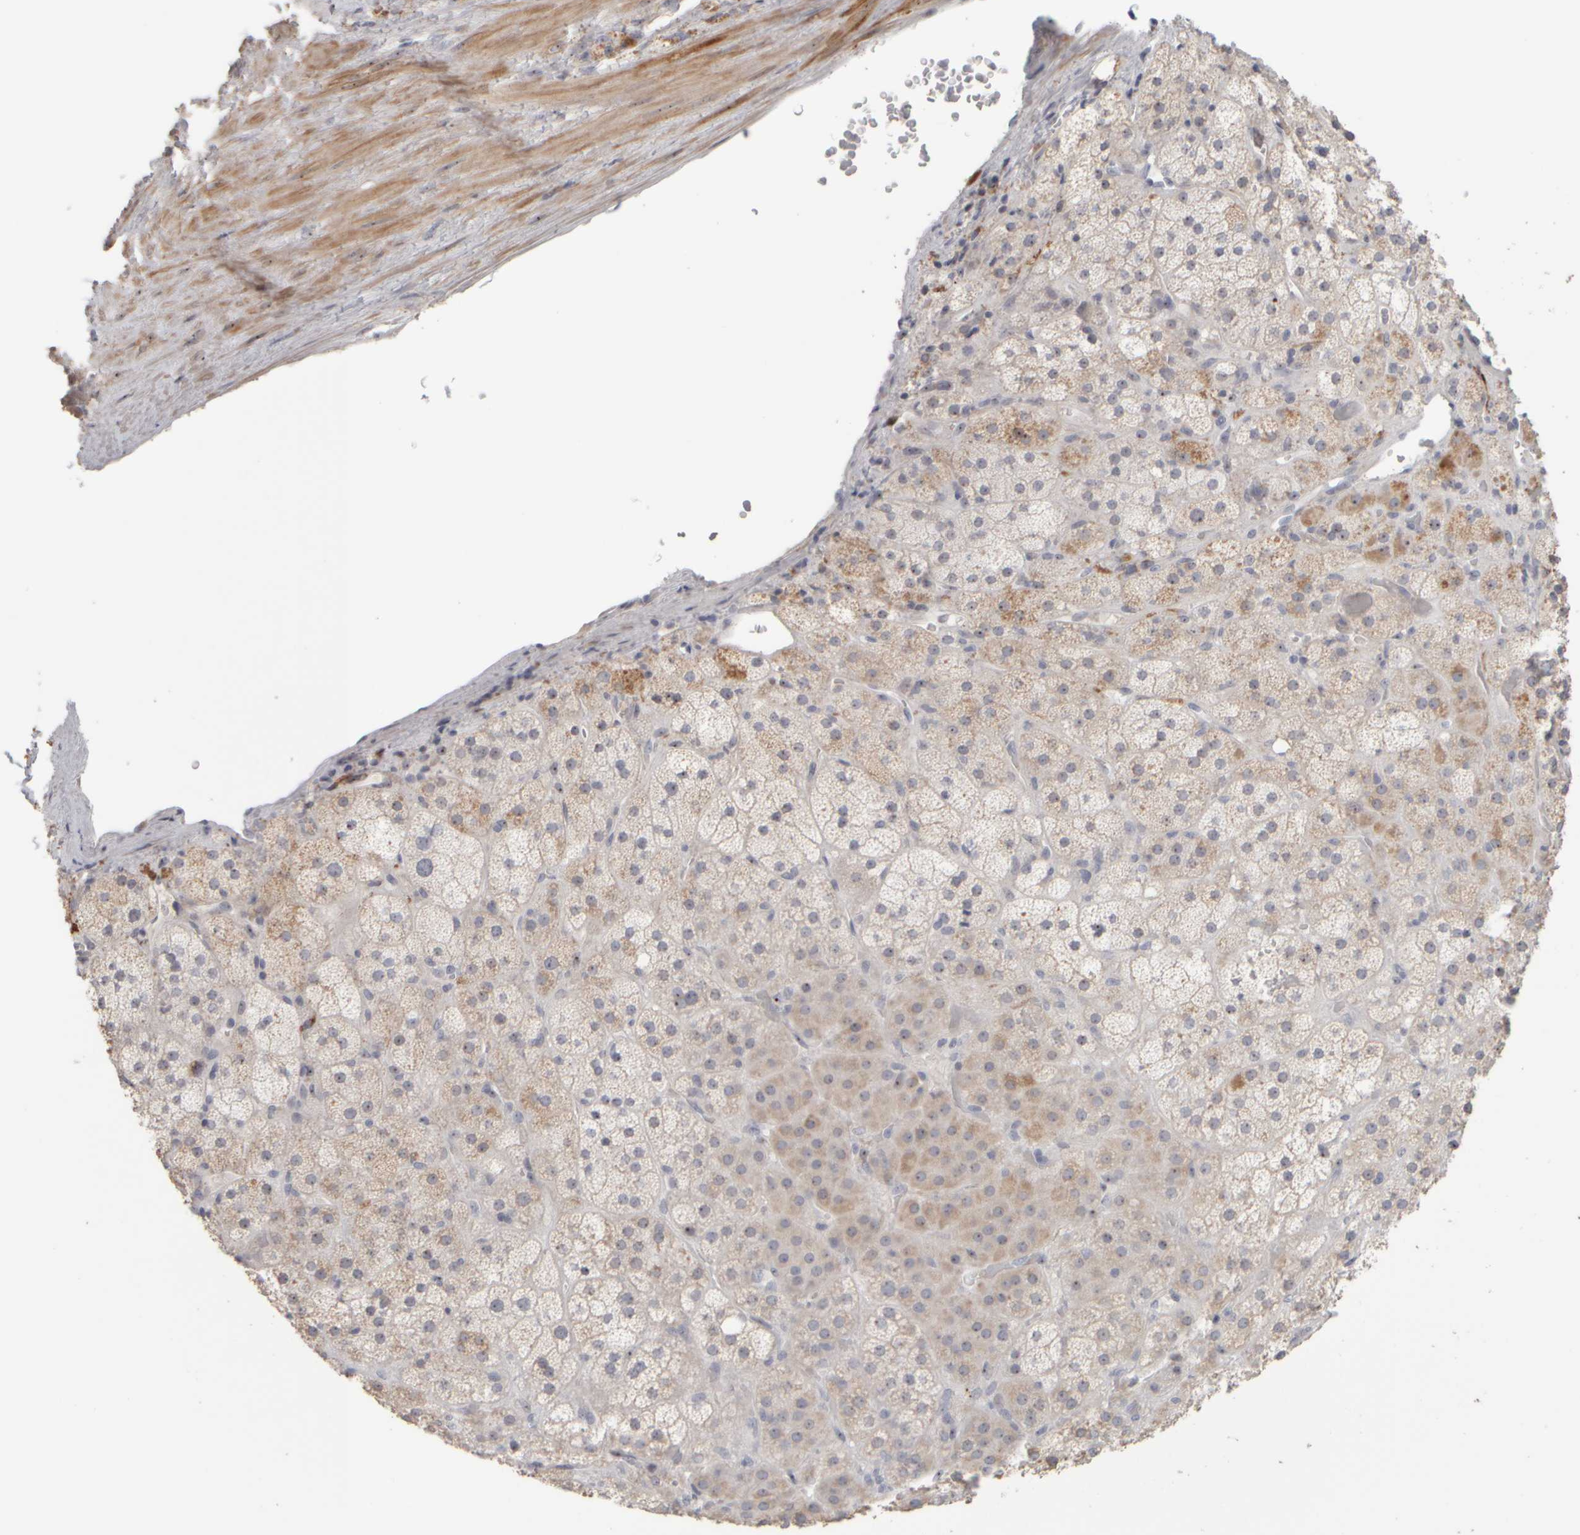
{"staining": {"intensity": "moderate", "quantity": "<25%", "location": "cytoplasmic/membranous"}, "tissue": "adrenal gland", "cell_type": "Glandular cells", "image_type": "normal", "snomed": [{"axis": "morphology", "description": "Normal tissue, NOS"}, {"axis": "topography", "description": "Adrenal gland"}], "caption": "Protein staining of normal adrenal gland displays moderate cytoplasmic/membranous expression in approximately <25% of glandular cells. The staining is performed using DAB brown chromogen to label protein expression. The nuclei are counter-stained blue using hematoxylin.", "gene": "DCXR", "patient": {"sex": "male", "age": 57}}